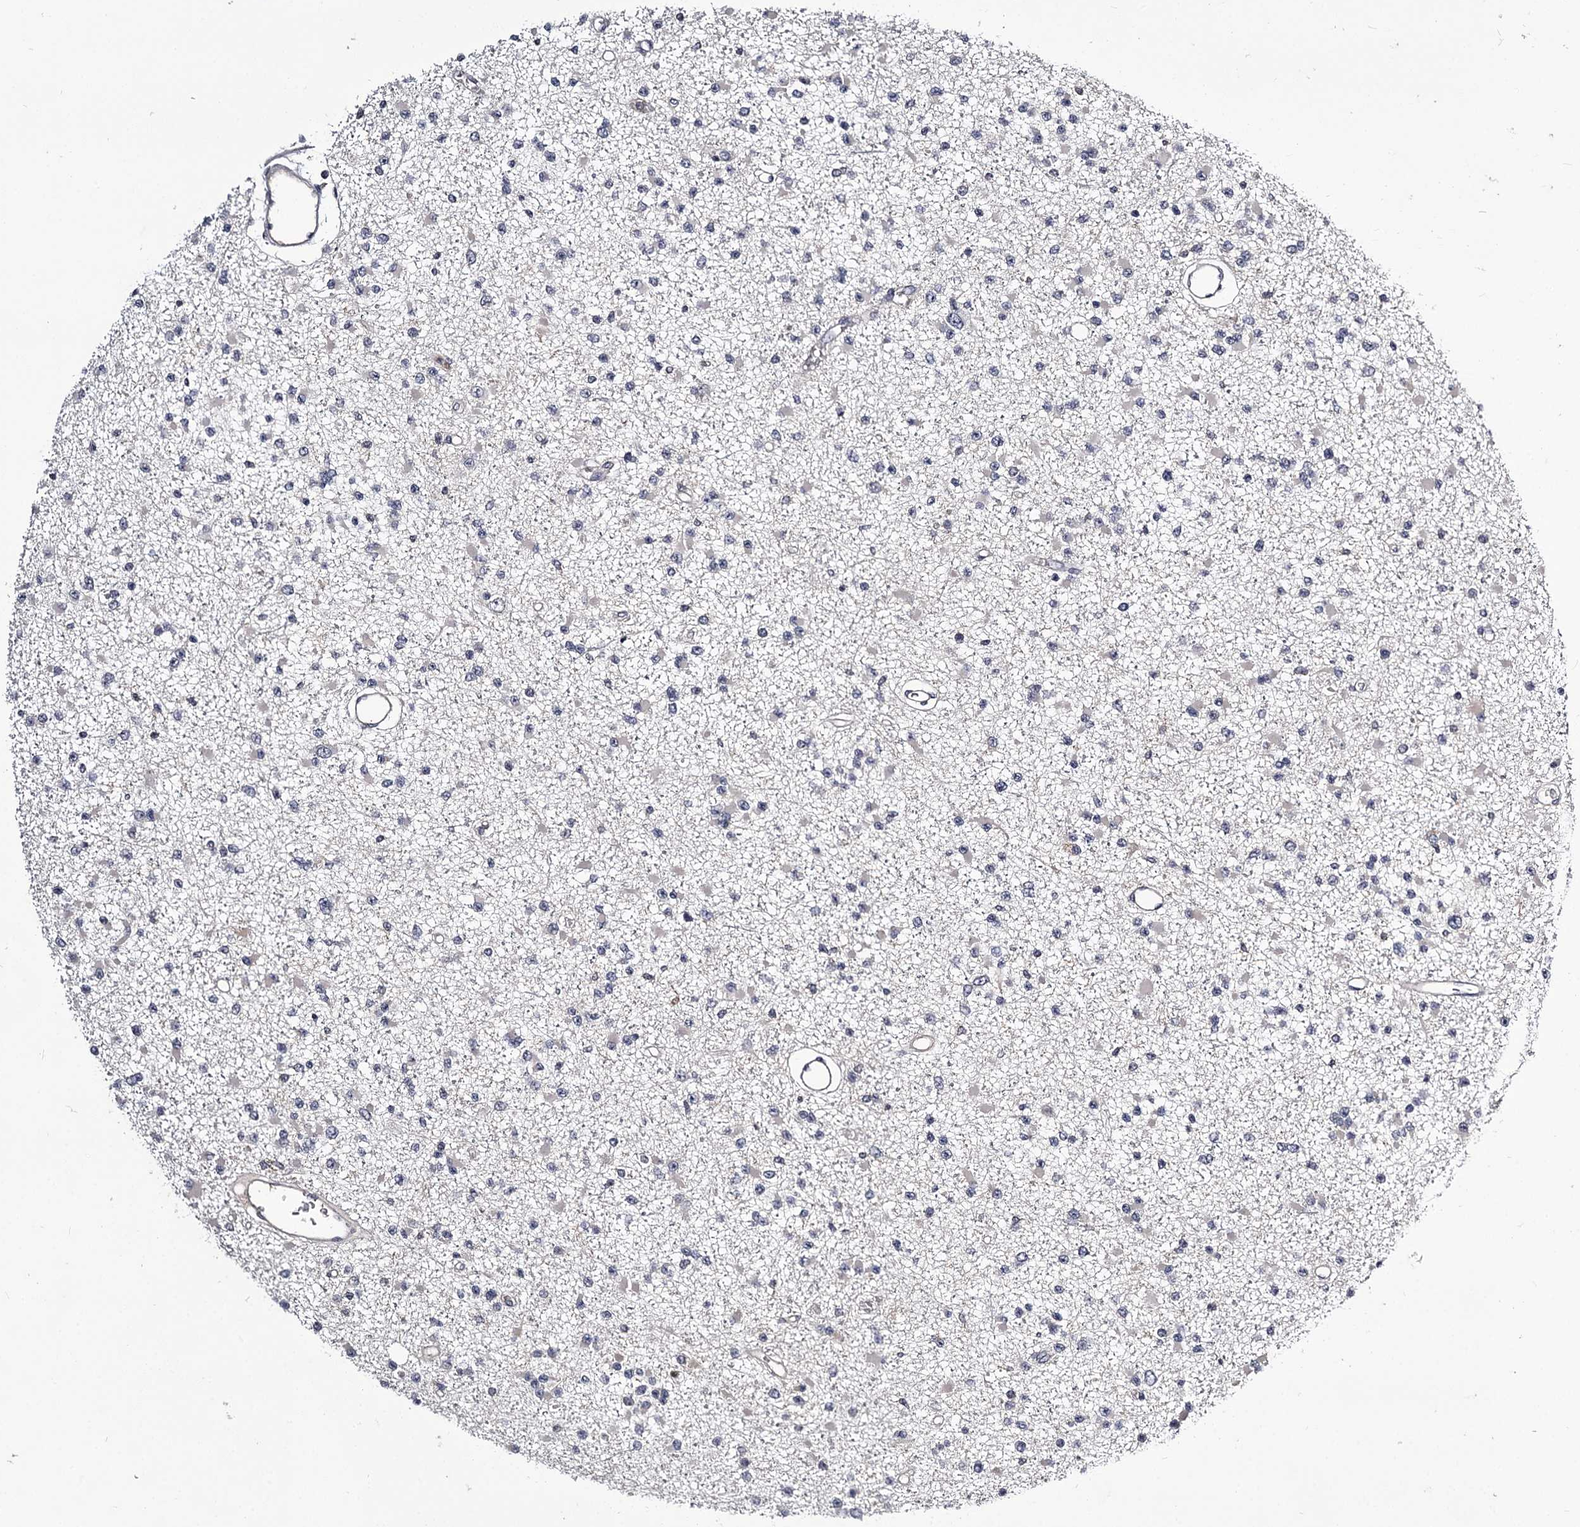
{"staining": {"intensity": "negative", "quantity": "none", "location": "none"}, "tissue": "glioma", "cell_type": "Tumor cells", "image_type": "cancer", "snomed": [{"axis": "morphology", "description": "Glioma, malignant, Low grade"}, {"axis": "topography", "description": "Brain"}], "caption": "Immunohistochemistry (IHC) micrograph of neoplastic tissue: malignant low-grade glioma stained with DAB shows no significant protein positivity in tumor cells.", "gene": "GSTO1", "patient": {"sex": "female", "age": 22}}